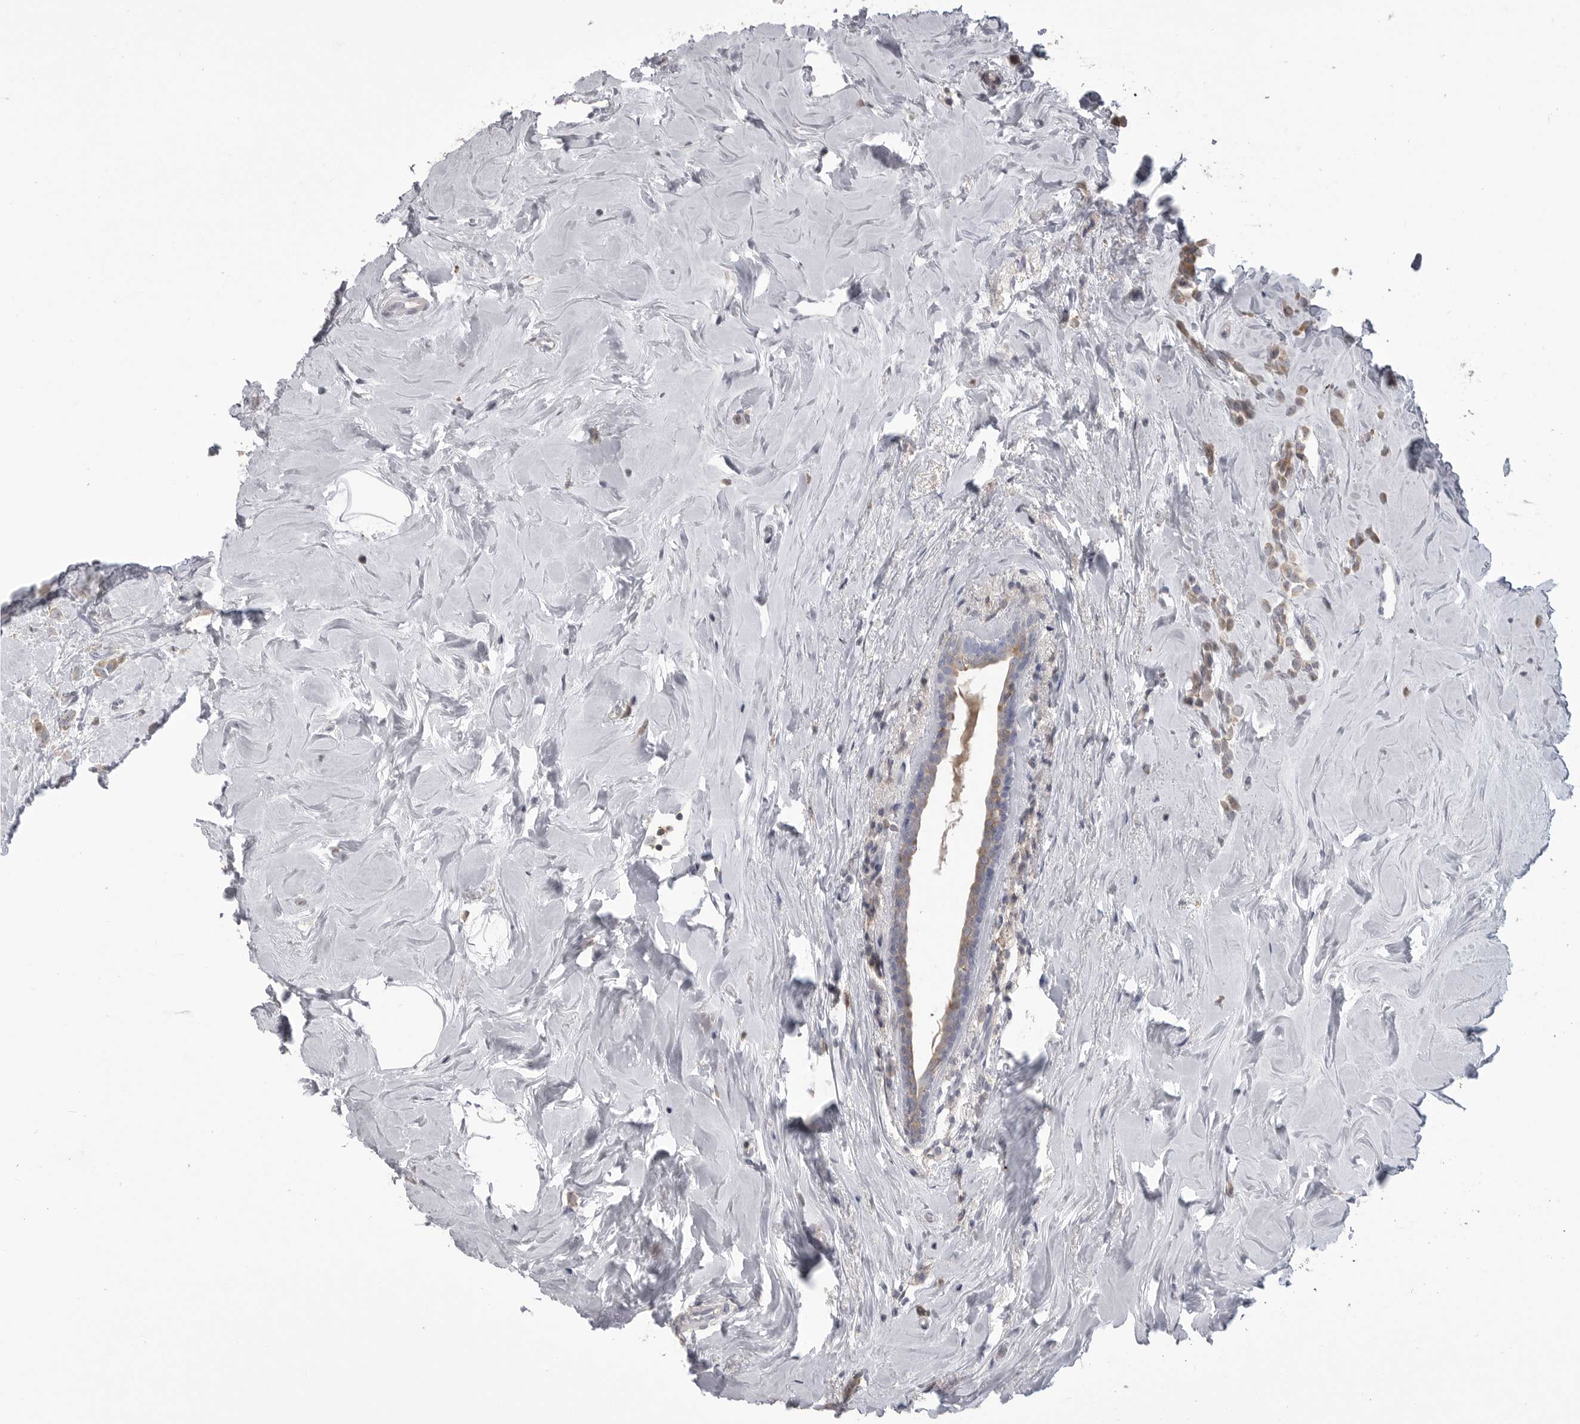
{"staining": {"intensity": "weak", "quantity": ">75%", "location": "cytoplasmic/membranous"}, "tissue": "breast cancer", "cell_type": "Tumor cells", "image_type": "cancer", "snomed": [{"axis": "morphology", "description": "Lobular carcinoma"}, {"axis": "topography", "description": "Breast"}], "caption": "An IHC micrograph of tumor tissue is shown. Protein staining in brown labels weak cytoplasmic/membranous positivity in breast lobular carcinoma within tumor cells.", "gene": "CMTM6", "patient": {"sex": "female", "age": 47}}